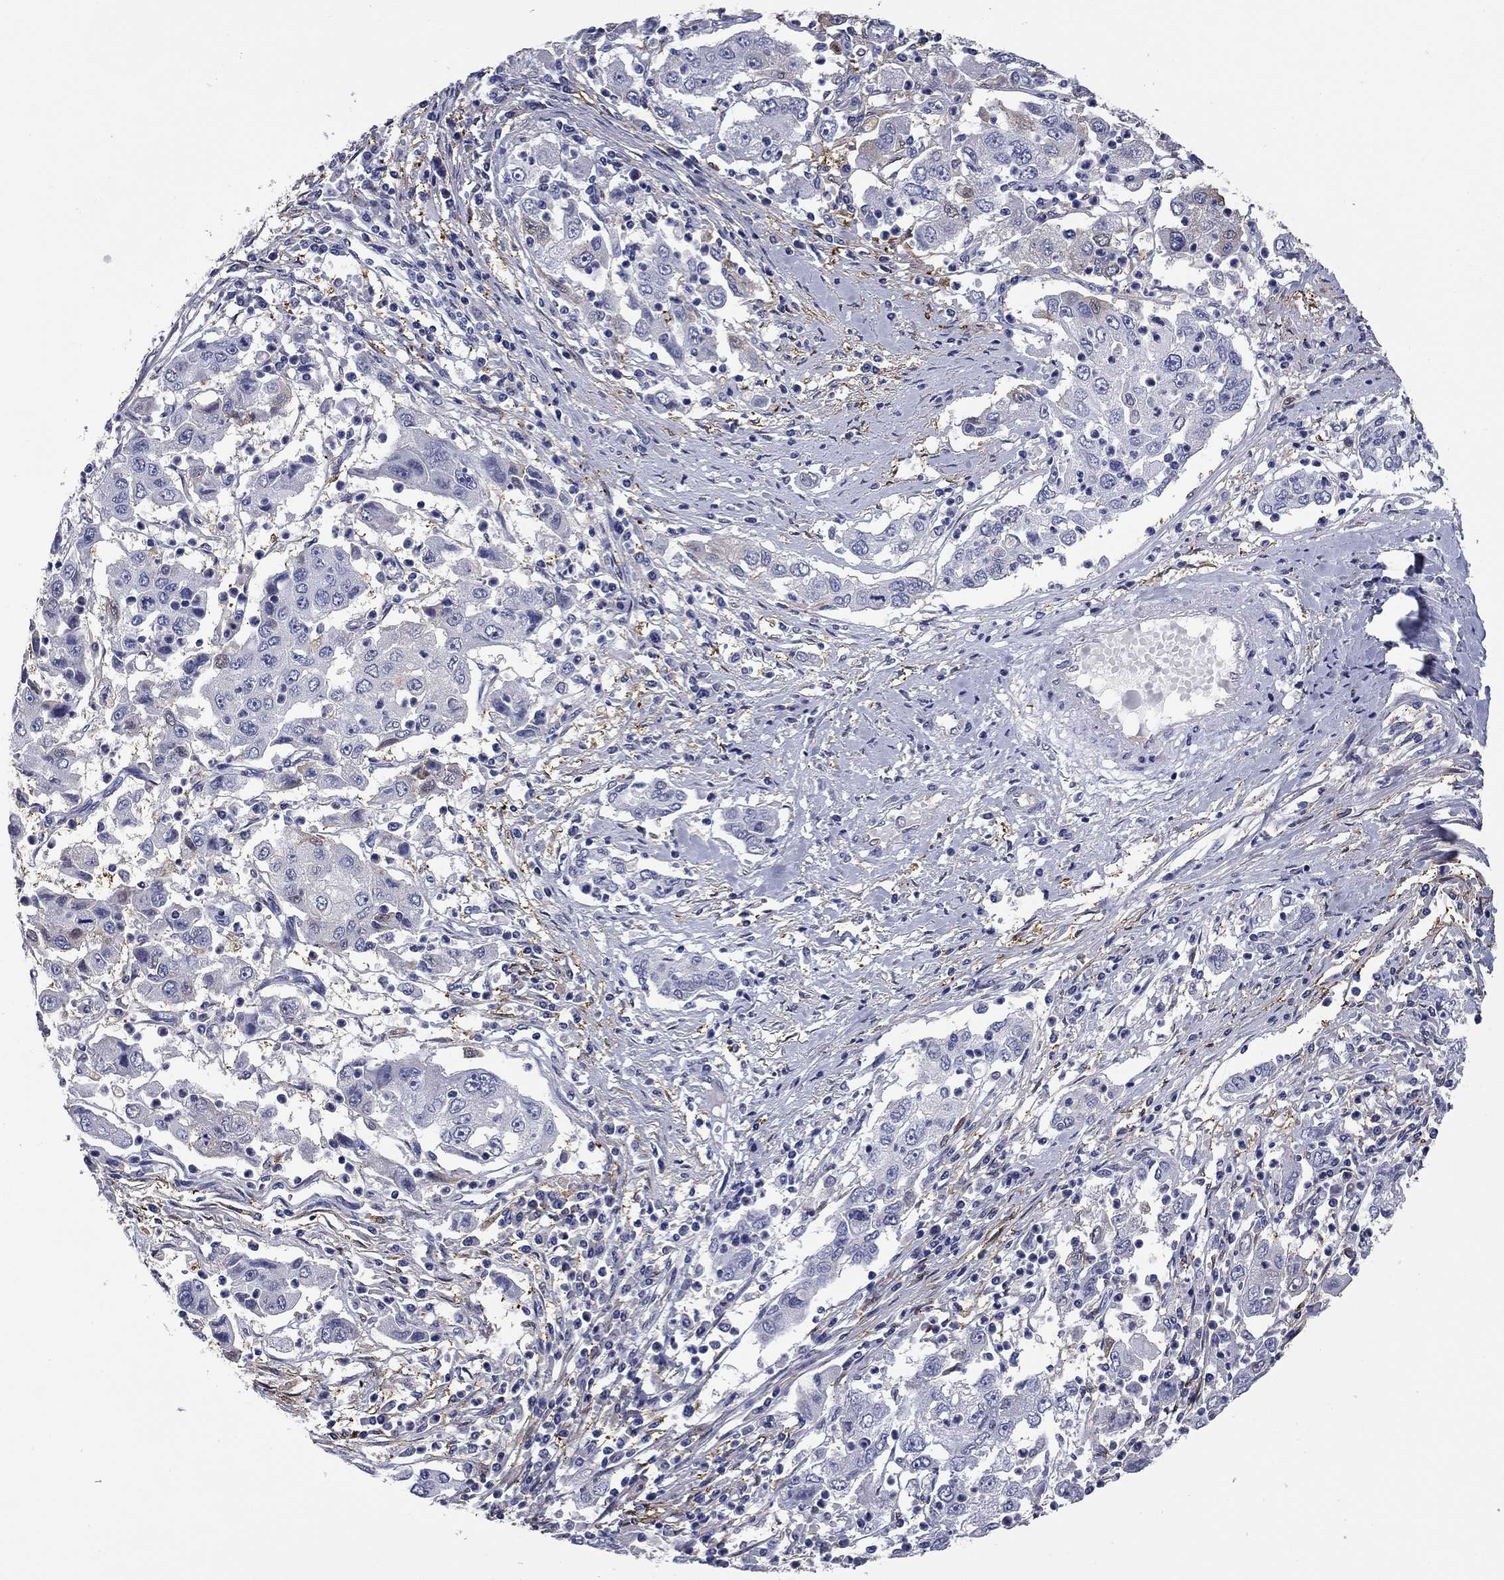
{"staining": {"intensity": "negative", "quantity": "none", "location": "none"}, "tissue": "cervical cancer", "cell_type": "Tumor cells", "image_type": "cancer", "snomed": [{"axis": "morphology", "description": "Squamous cell carcinoma, NOS"}, {"axis": "topography", "description": "Cervix"}], "caption": "An immunohistochemistry (IHC) micrograph of cervical squamous cell carcinoma is shown. There is no staining in tumor cells of cervical squamous cell carcinoma.", "gene": "BCL2L14", "patient": {"sex": "female", "age": 36}}